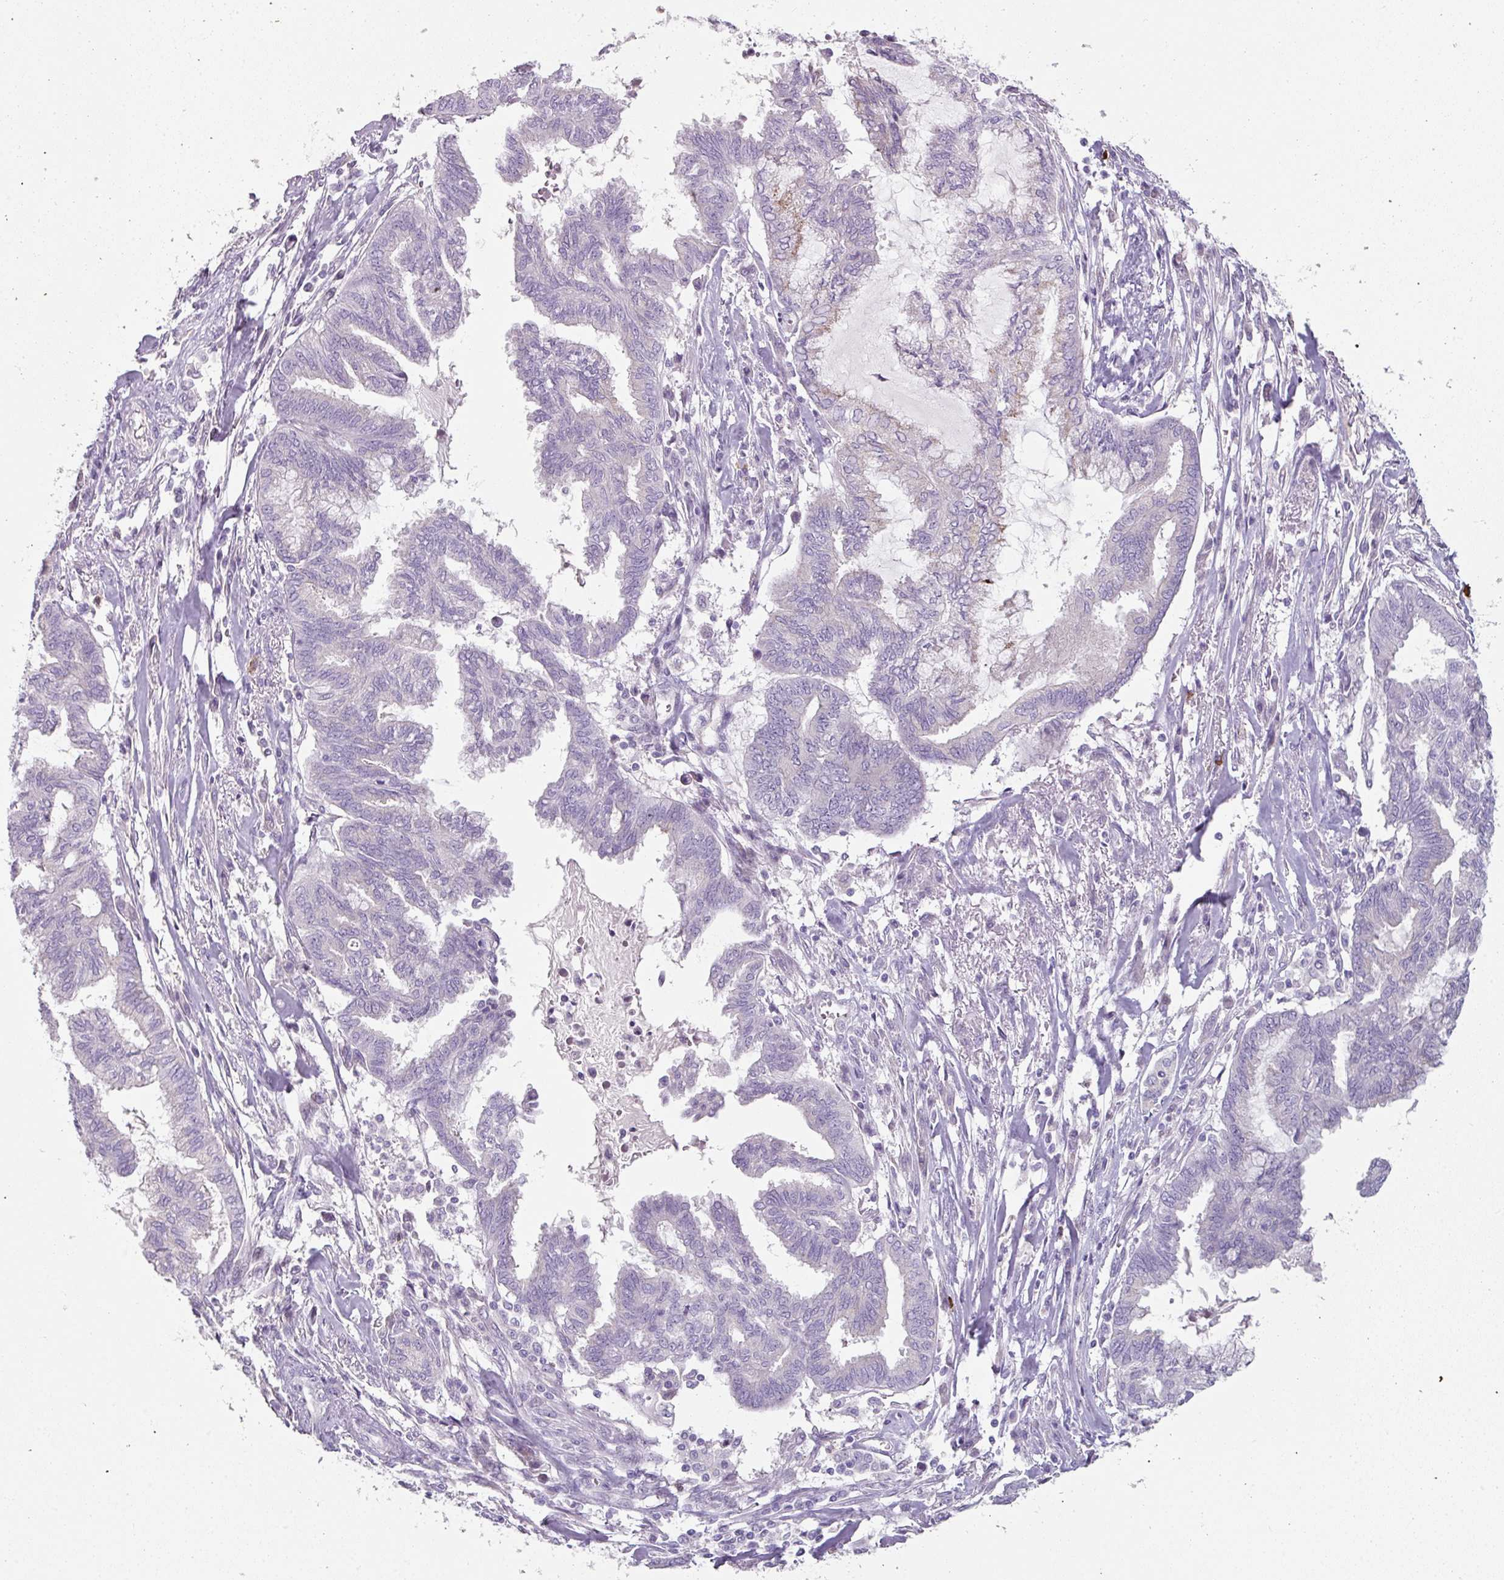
{"staining": {"intensity": "negative", "quantity": "none", "location": "none"}, "tissue": "endometrial cancer", "cell_type": "Tumor cells", "image_type": "cancer", "snomed": [{"axis": "morphology", "description": "Adenocarcinoma, NOS"}, {"axis": "topography", "description": "Endometrium"}], "caption": "Human endometrial adenocarcinoma stained for a protein using immunohistochemistry (IHC) exhibits no staining in tumor cells.", "gene": "FHAD1", "patient": {"sex": "female", "age": 86}}